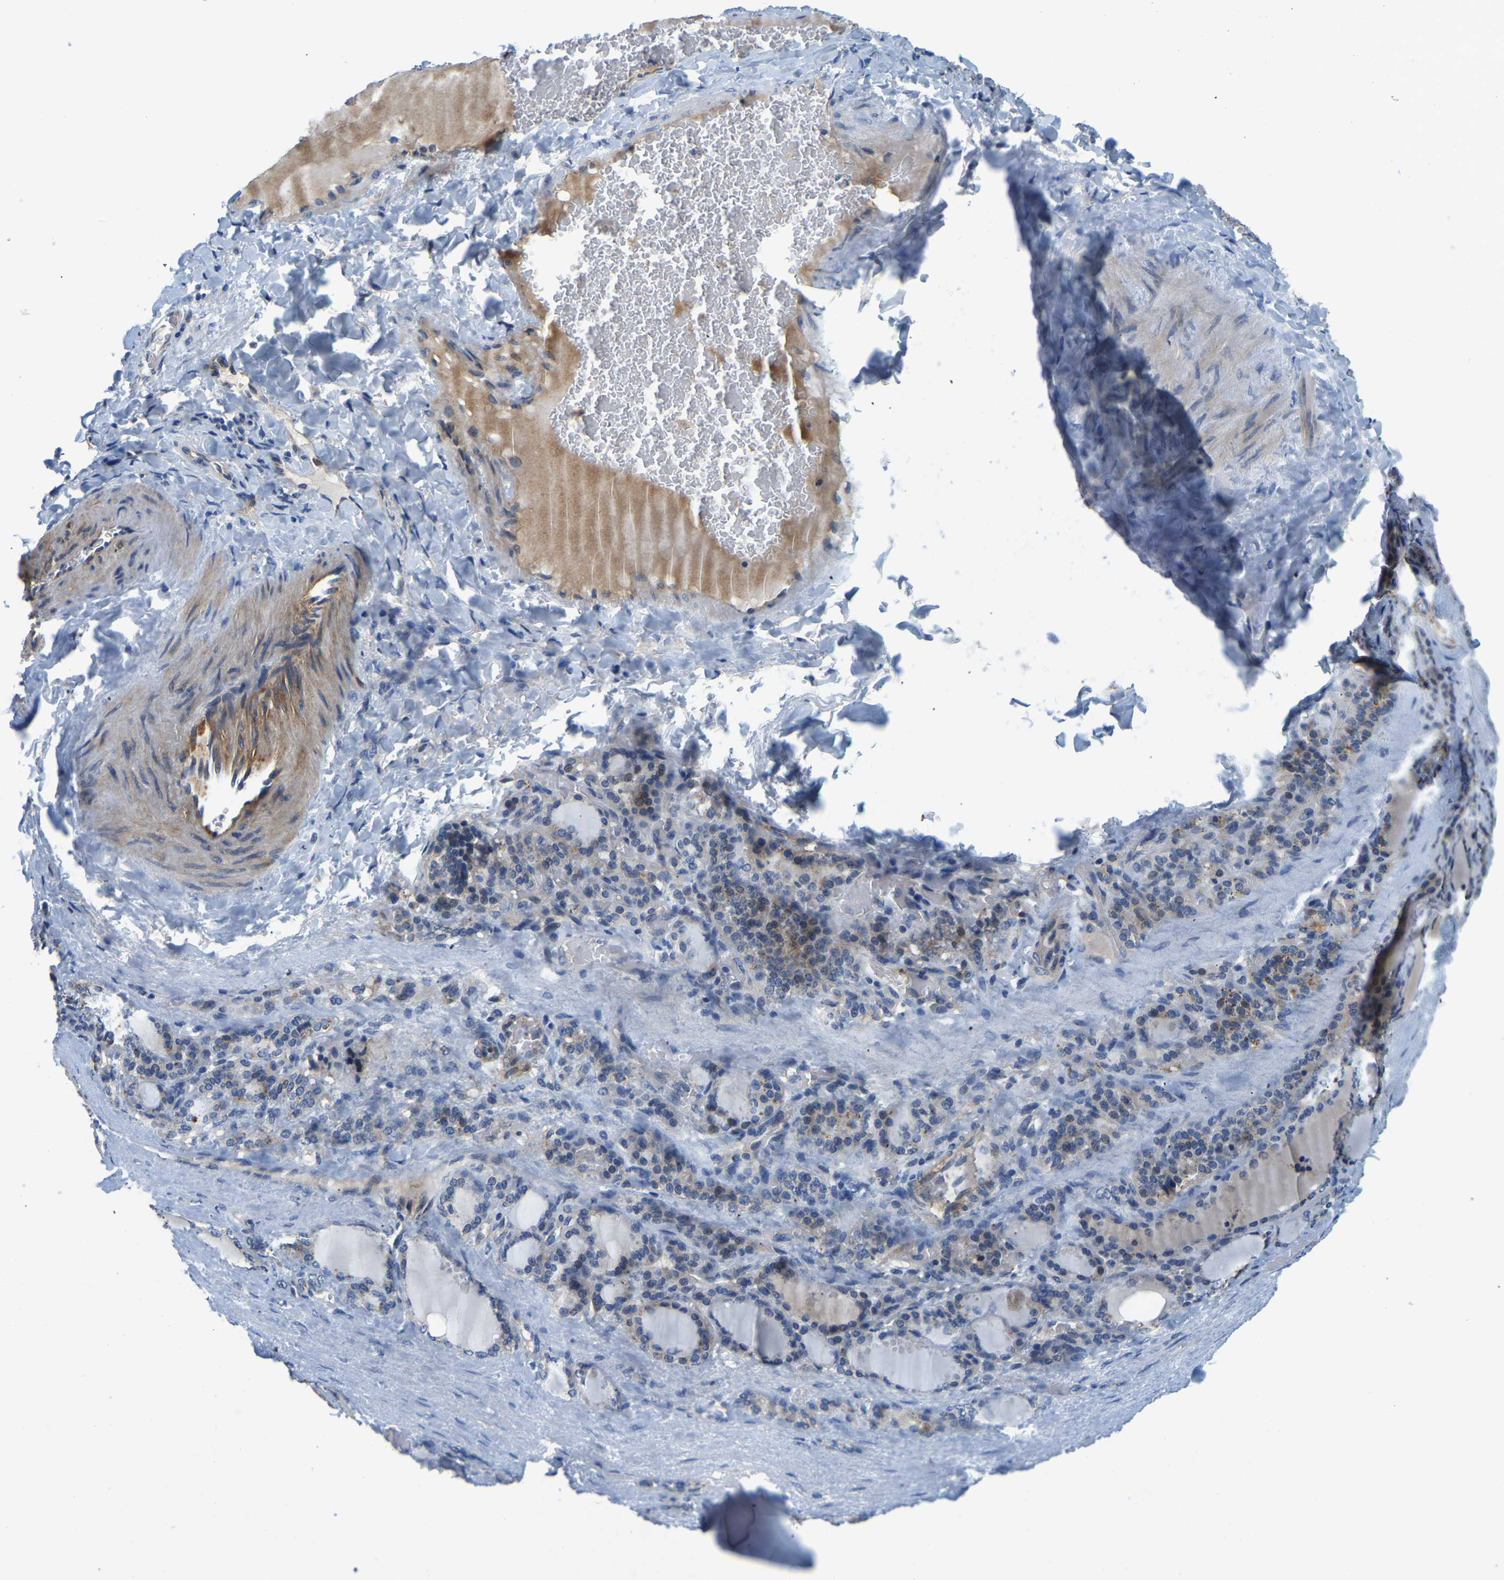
{"staining": {"intensity": "weak", "quantity": "25%-75%", "location": "cytoplasmic/membranous"}, "tissue": "thyroid gland", "cell_type": "Glandular cells", "image_type": "normal", "snomed": [{"axis": "morphology", "description": "Normal tissue, NOS"}, {"axis": "topography", "description": "Thyroid gland"}], "caption": "DAB (3,3'-diaminobenzidine) immunohistochemical staining of unremarkable human thyroid gland shows weak cytoplasmic/membranous protein expression in about 25%-75% of glandular cells. (DAB = brown stain, brightfield microscopy at high magnification).", "gene": "LIAS", "patient": {"sex": "female", "age": 28}}